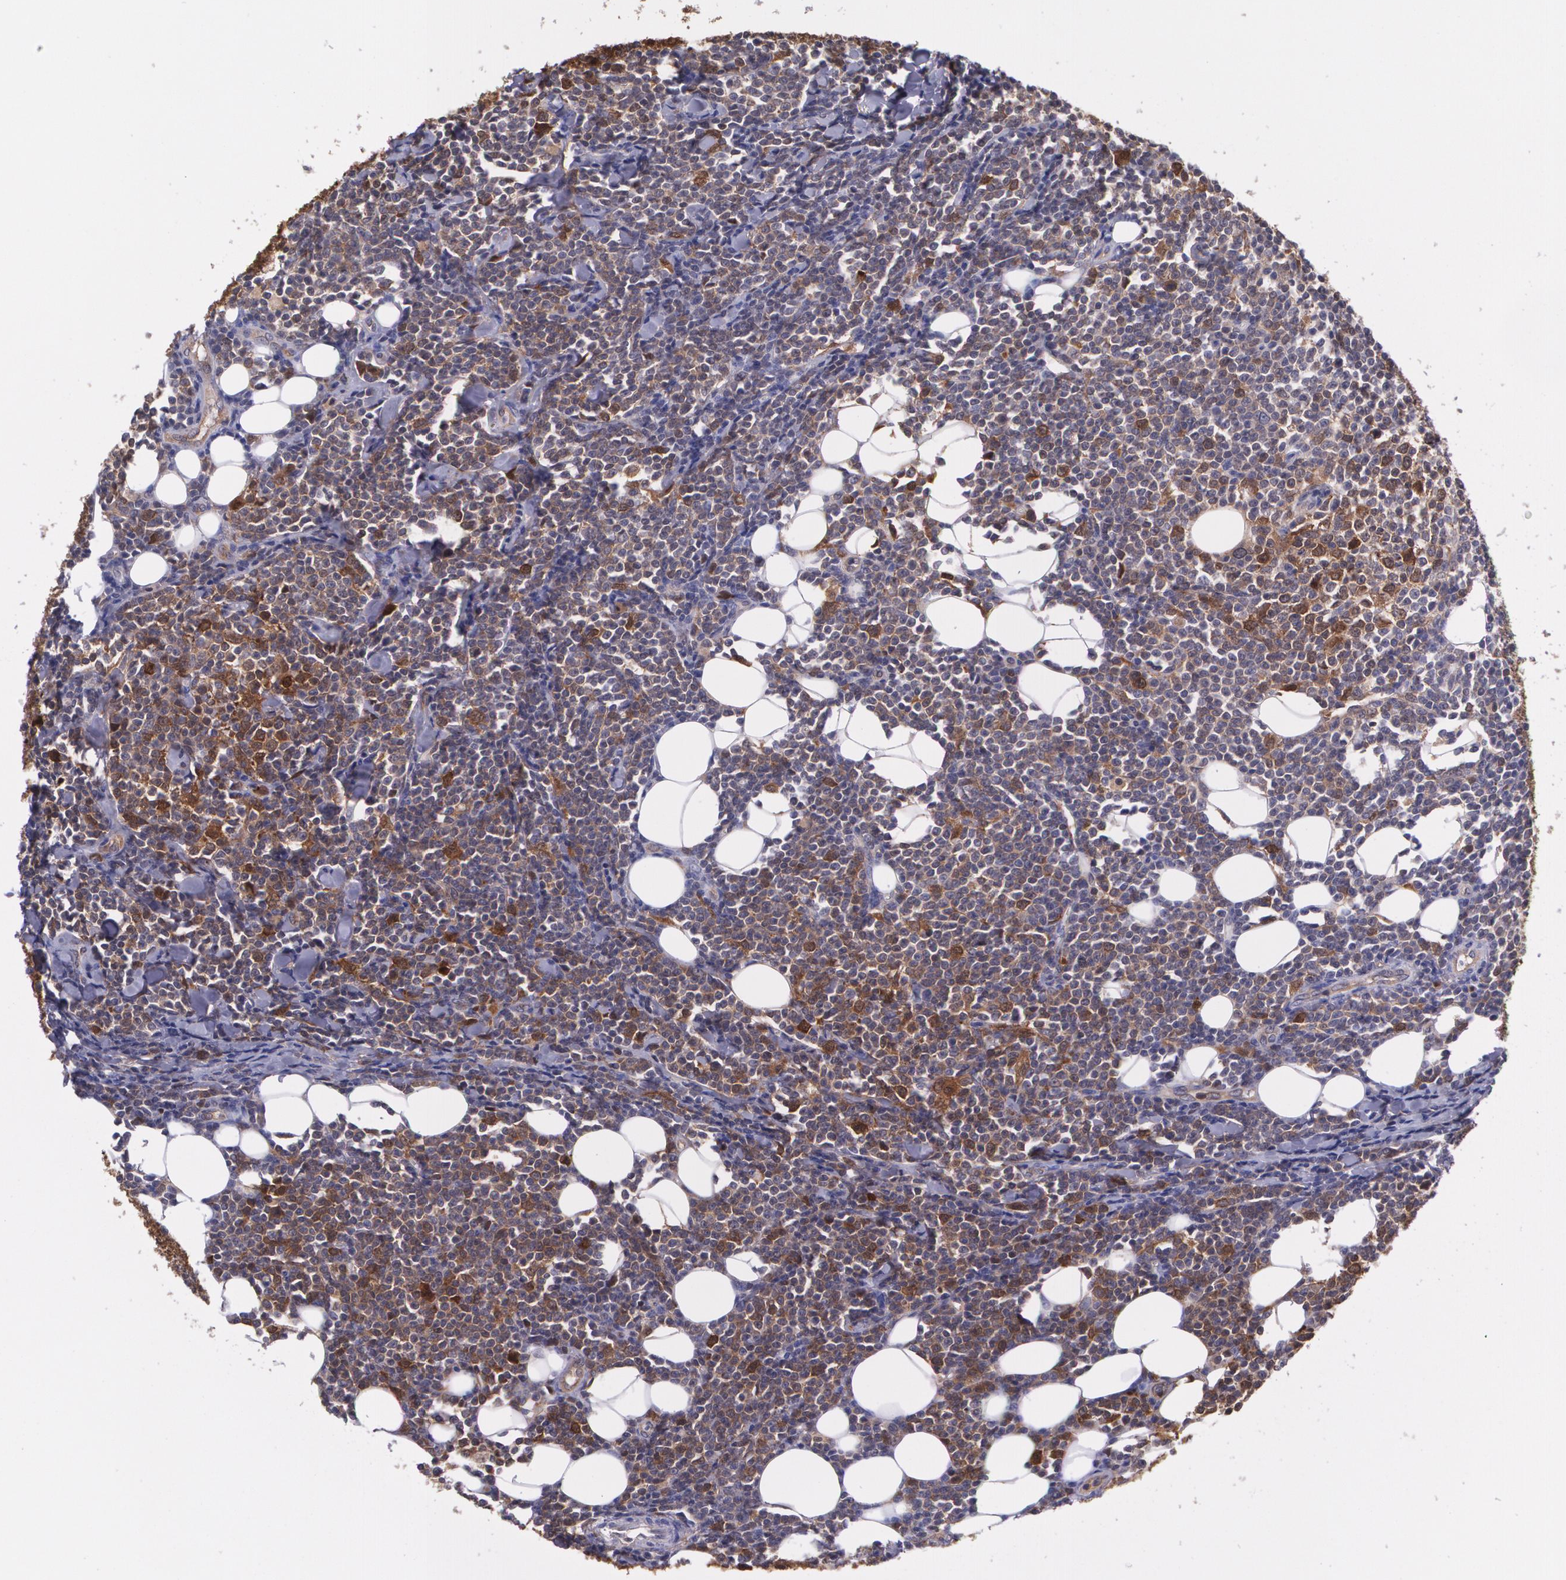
{"staining": {"intensity": "moderate", "quantity": ">75%", "location": "cytoplasmic/membranous"}, "tissue": "lymphoma", "cell_type": "Tumor cells", "image_type": "cancer", "snomed": [{"axis": "morphology", "description": "Malignant lymphoma, non-Hodgkin's type, Low grade"}, {"axis": "topography", "description": "Soft tissue"}], "caption": "About >75% of tumor cells in human lymphoma display moderate cytoplasmic/membranous protein expression as visualized by brown immunohistochemical staining.", "gene": "HSPH1", "patient": {"sex": "male", "age": 92}}